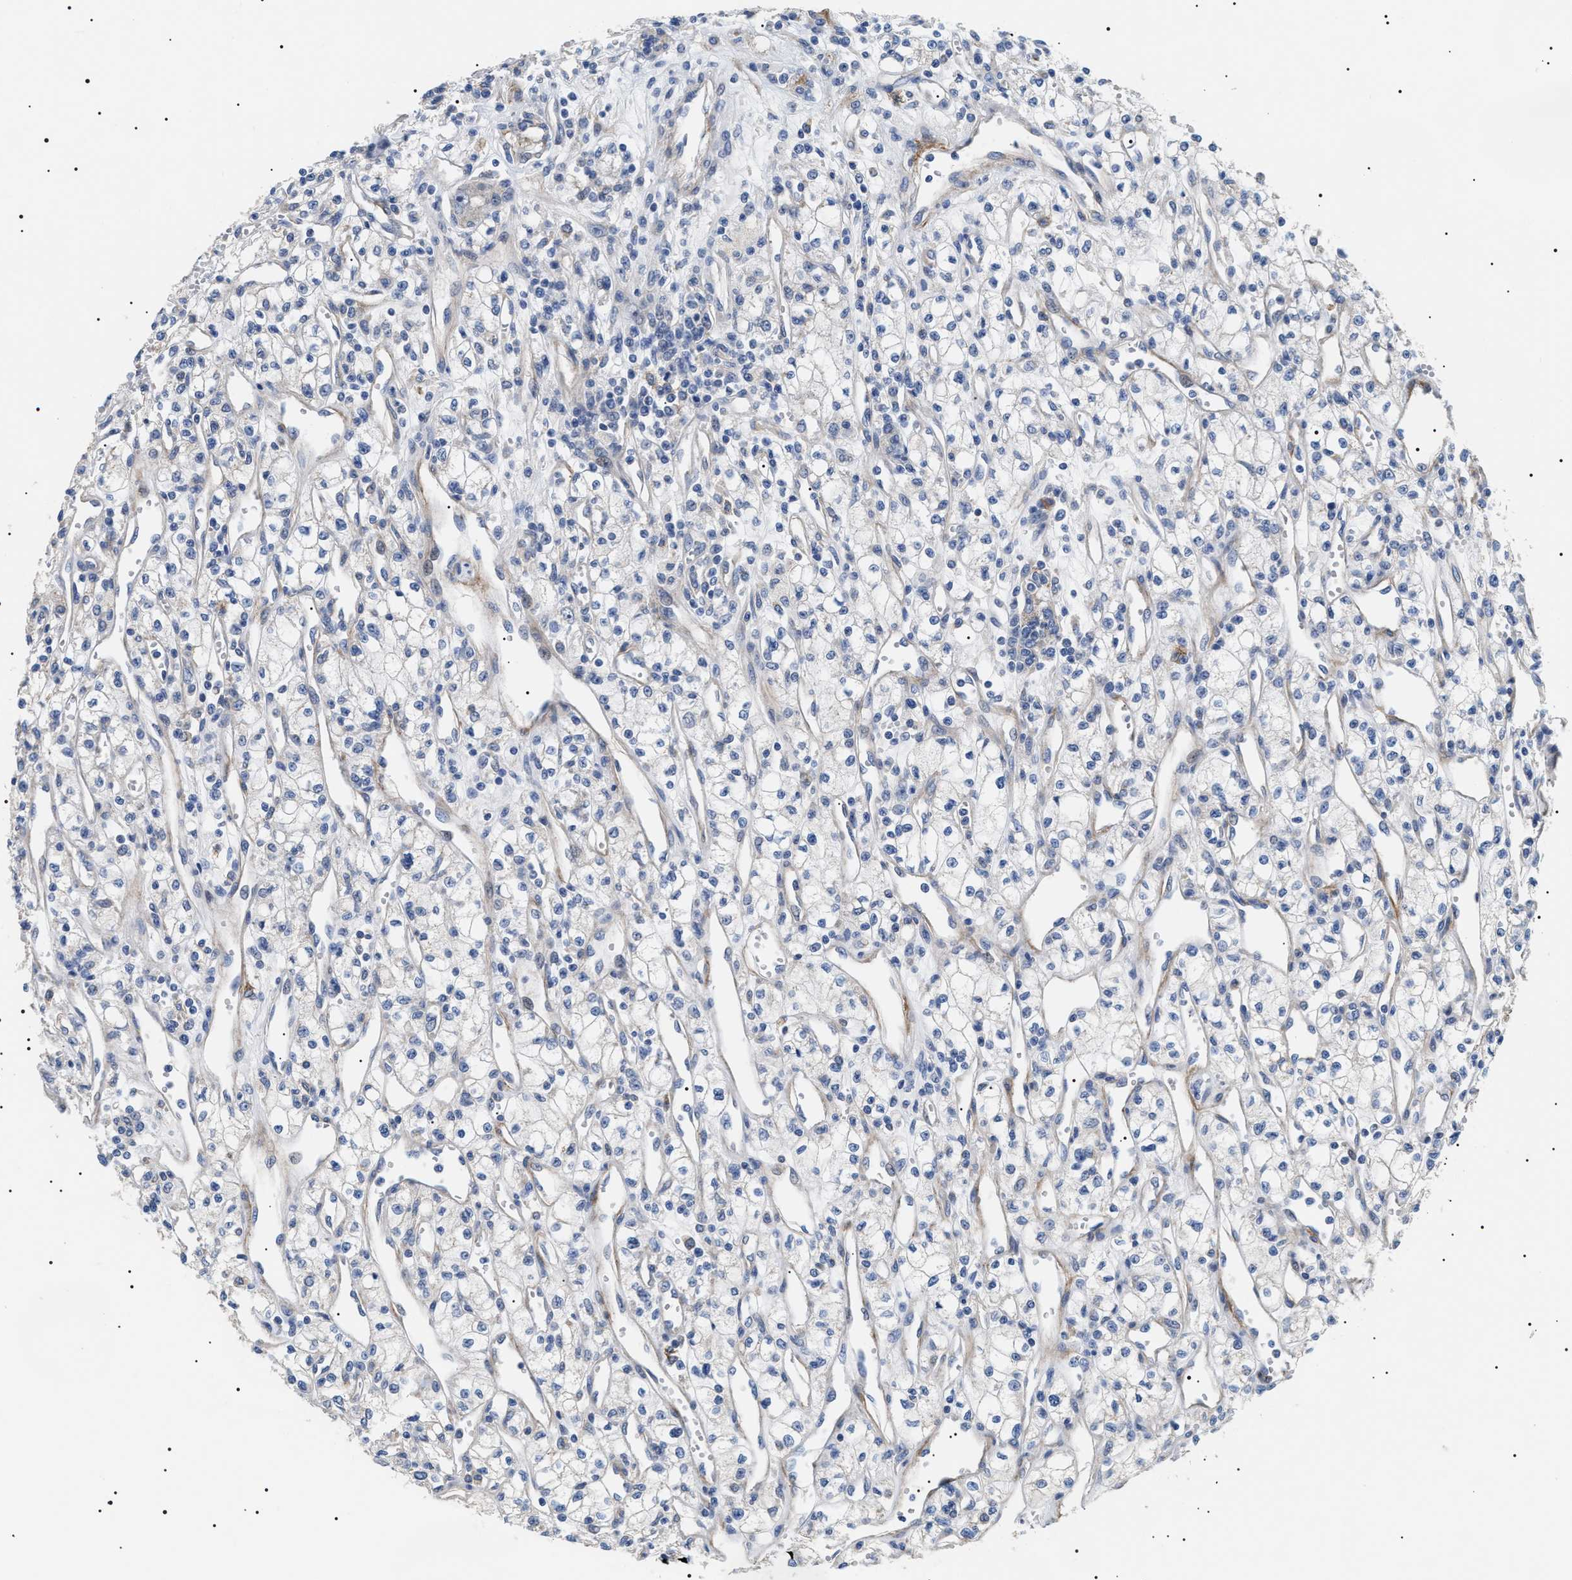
{"staining": {"intensity": "negative", "quantity": "none", "location": "none"}, "tissue": "renal cancer", "cell_type": "Tumor cells", "image_type": "cancer", "snomed": [{"axis": "morphology", "description": "Adenocarcinoma, NOS"}, {"axis": "topography", "description": "Kidney"}], "caption": "This image is of renal cancer (adenocarcinoma) stained with immunohistochemistry to label a protein in brown with the nuclei are counter-stained blue. There is no expression in tumor cells.", "gene": "TMEM222", "patient": {"sex": "male", "age": 59}}